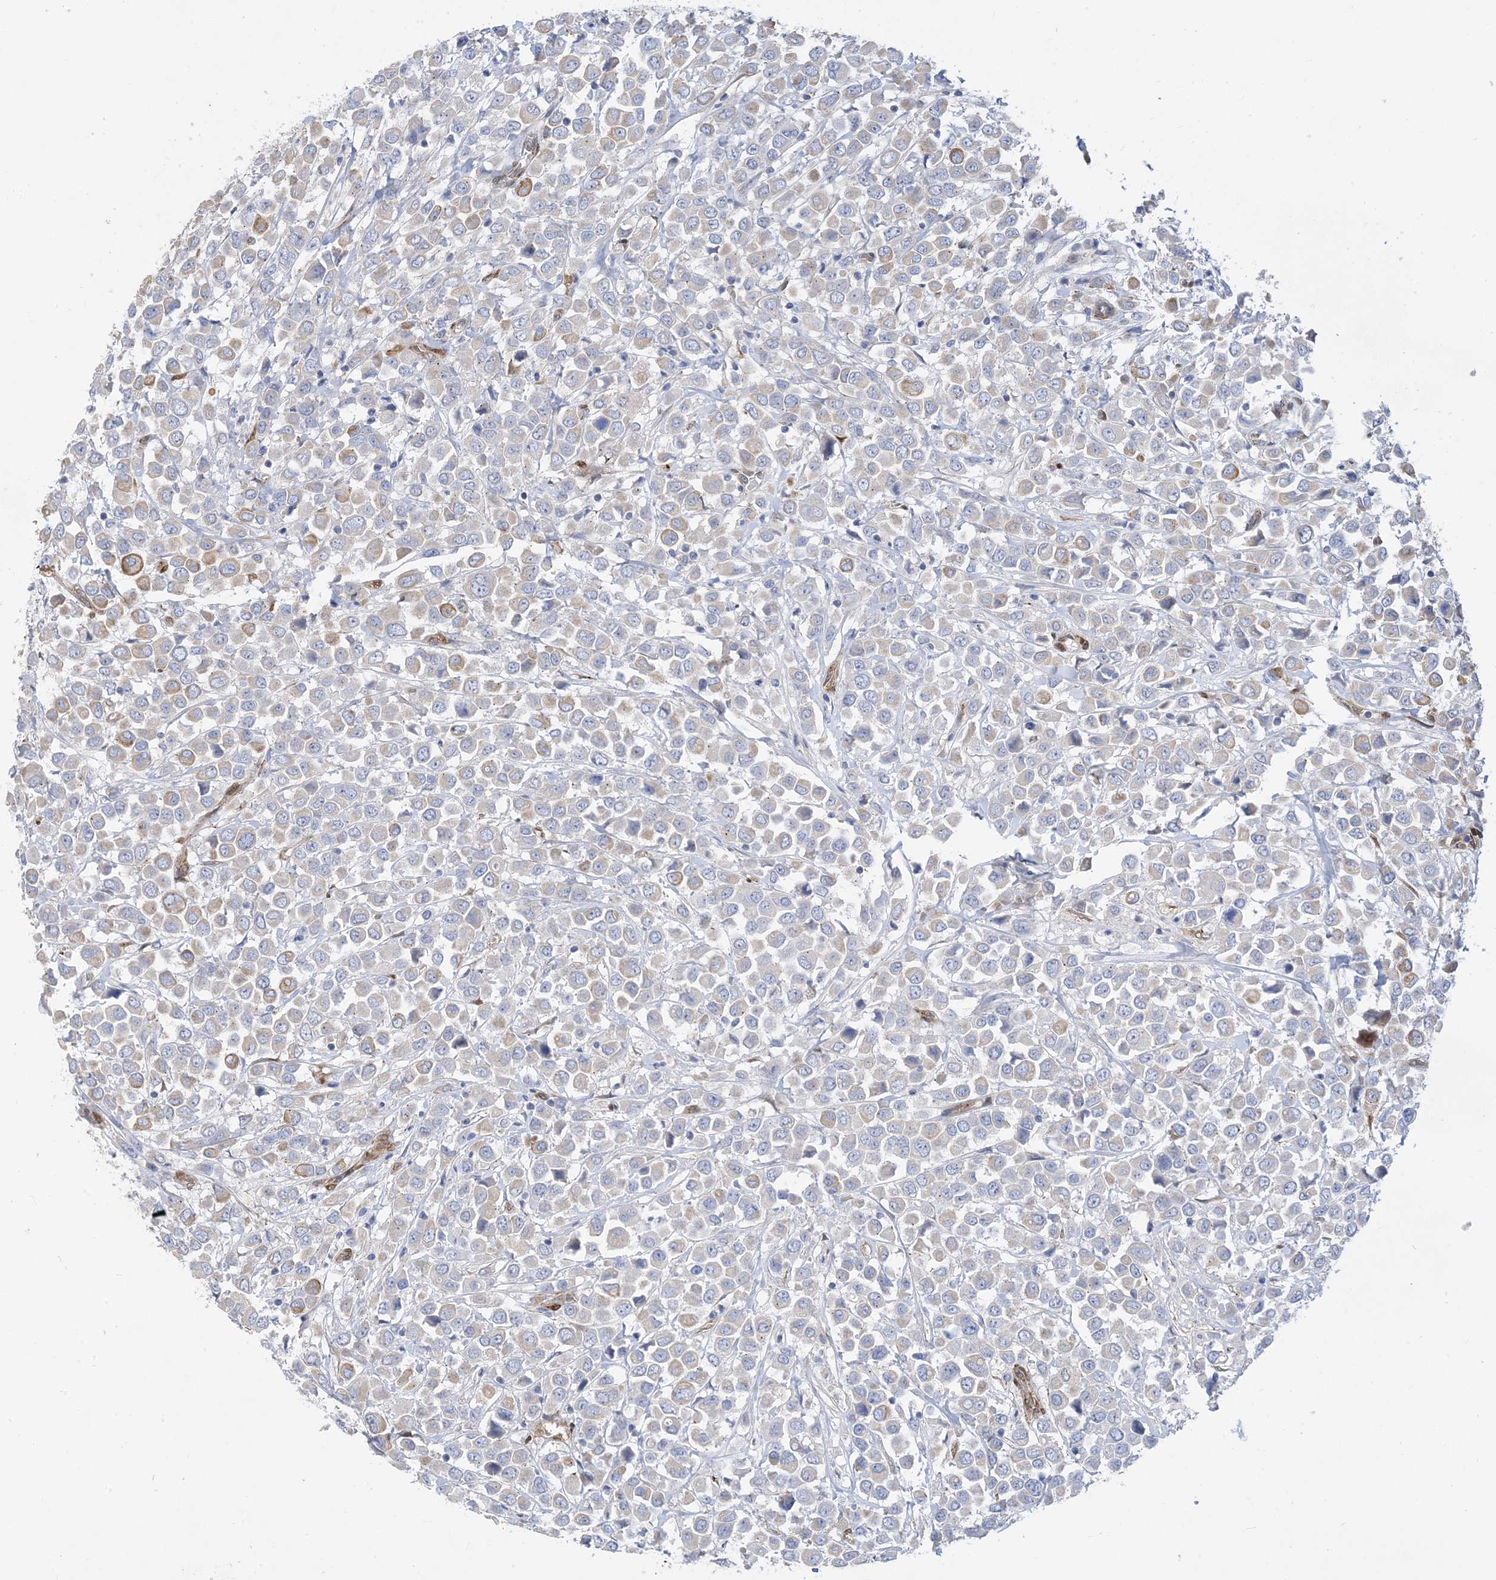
{"staining": {"intensity": "moderate", "quantity": "<25%", "location": "cytoplasmic/membranous"}, "tissue": "breast cancer", "cell_type": "Tumor cells", "image_type": "cancer", "snomed": [{"axis": "morphology", "description": "Duct carcinoma"}, {"axis": "topography", "description": "Breast"}], "caption": "This is an image of immunohistochemistry staining of breast cancer, which shows moderate expression in the cytoplasmic/membranous of tumor cells.", "gene": "RBMS3", "patient": {"sex": "female", "age": 61}}